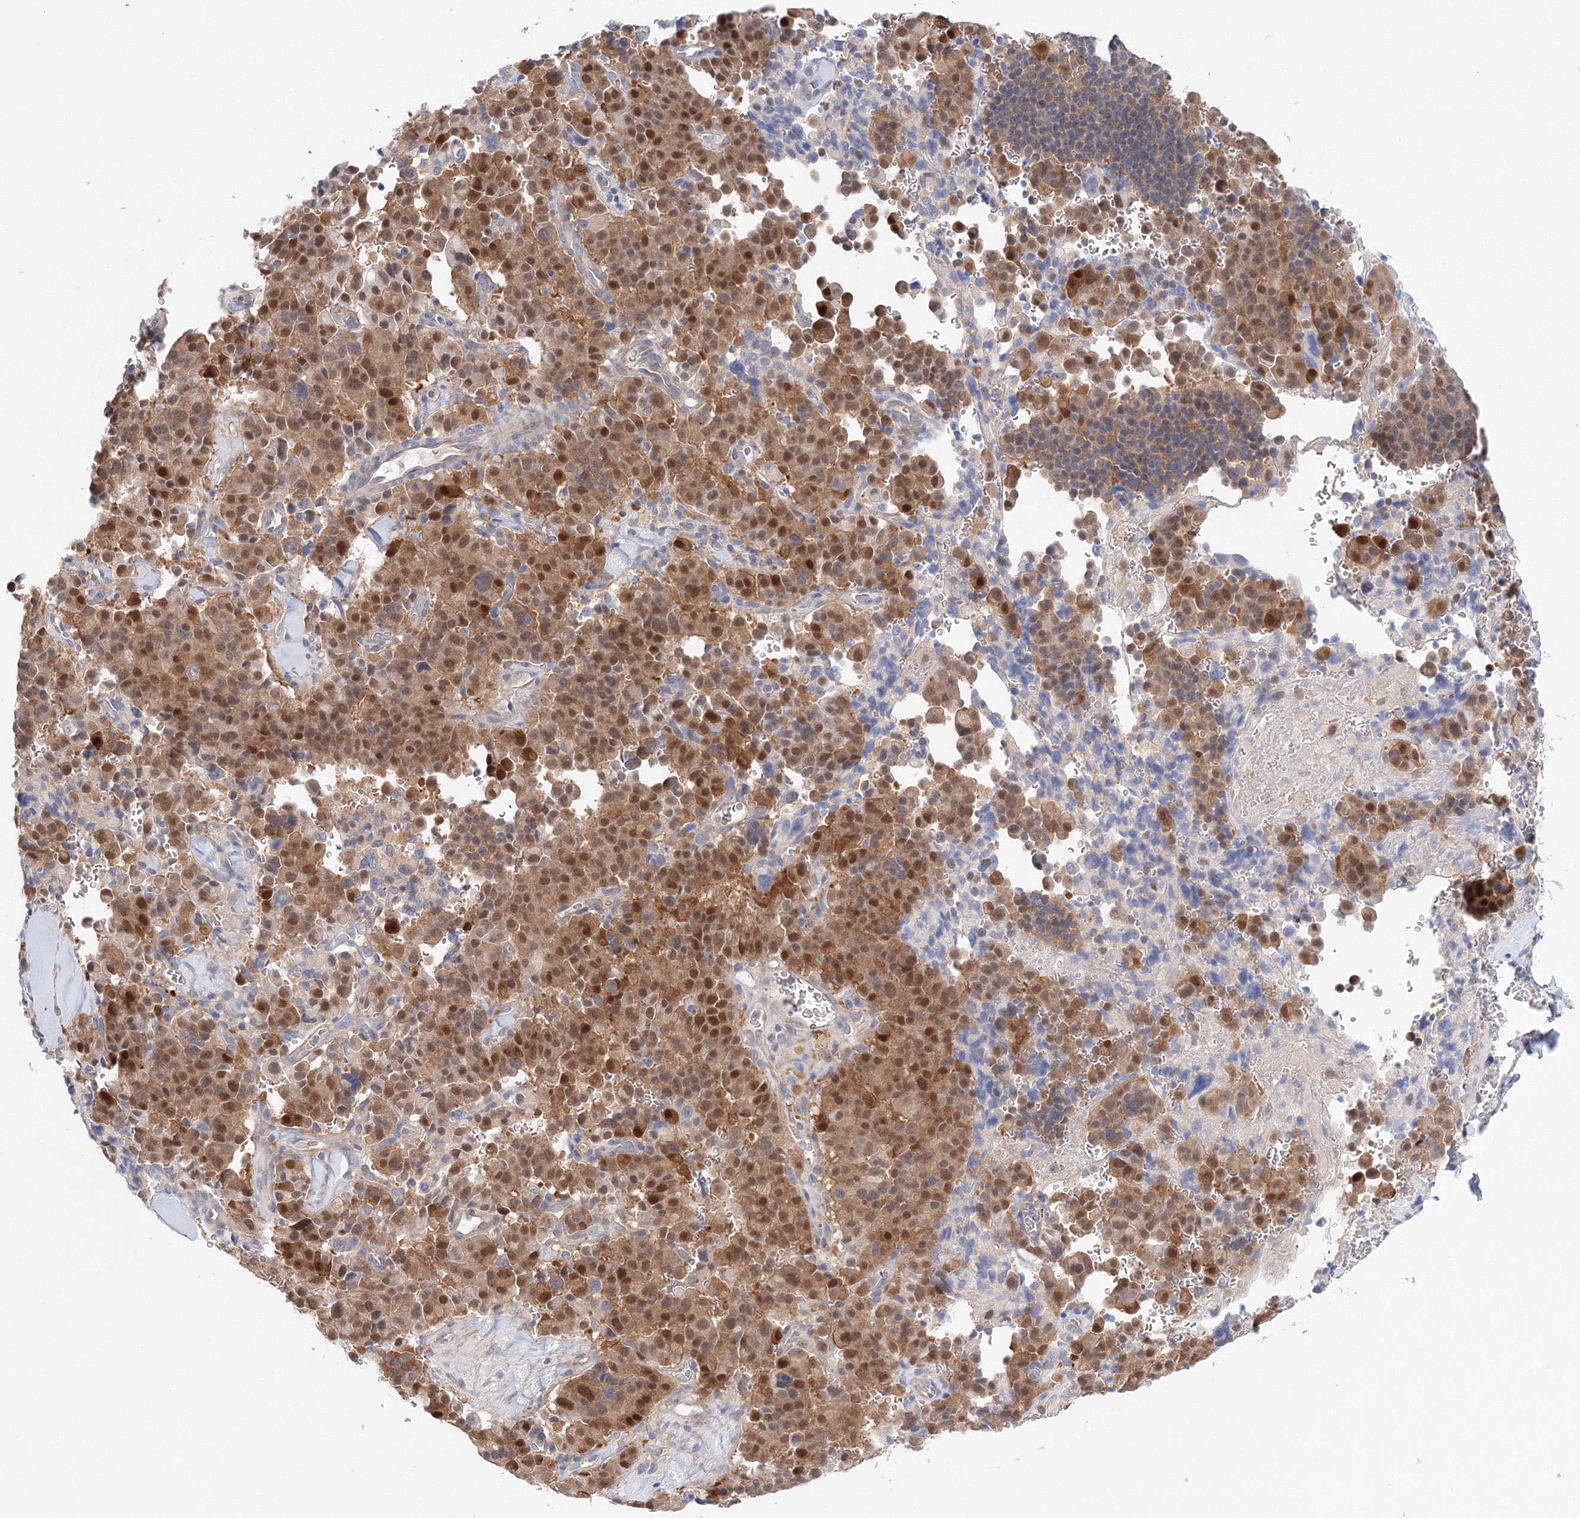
{"staining": {"intensity": "moderate", "quantity": ">75%", "location": "cytoplasmic/membranous,nuclear"}, "tissue": "pancreatic cancer", "cell_type": "Tumor cells", "image_type": "cancer", "snomed": [{"axis": "morphology", "description": "Adenocarcinoma, NOS"}, {"axis": "topography", "description": "Pancreas"}], "caption": "Protein expression analysis of human pancreatic adenocarcinoma reveals moderate cytoplasmic/membranous and nuclear staining in approximately >75% of tumor cells.", "gene": "TPRKB", "patient": {"sex": "male", "age": 65}}